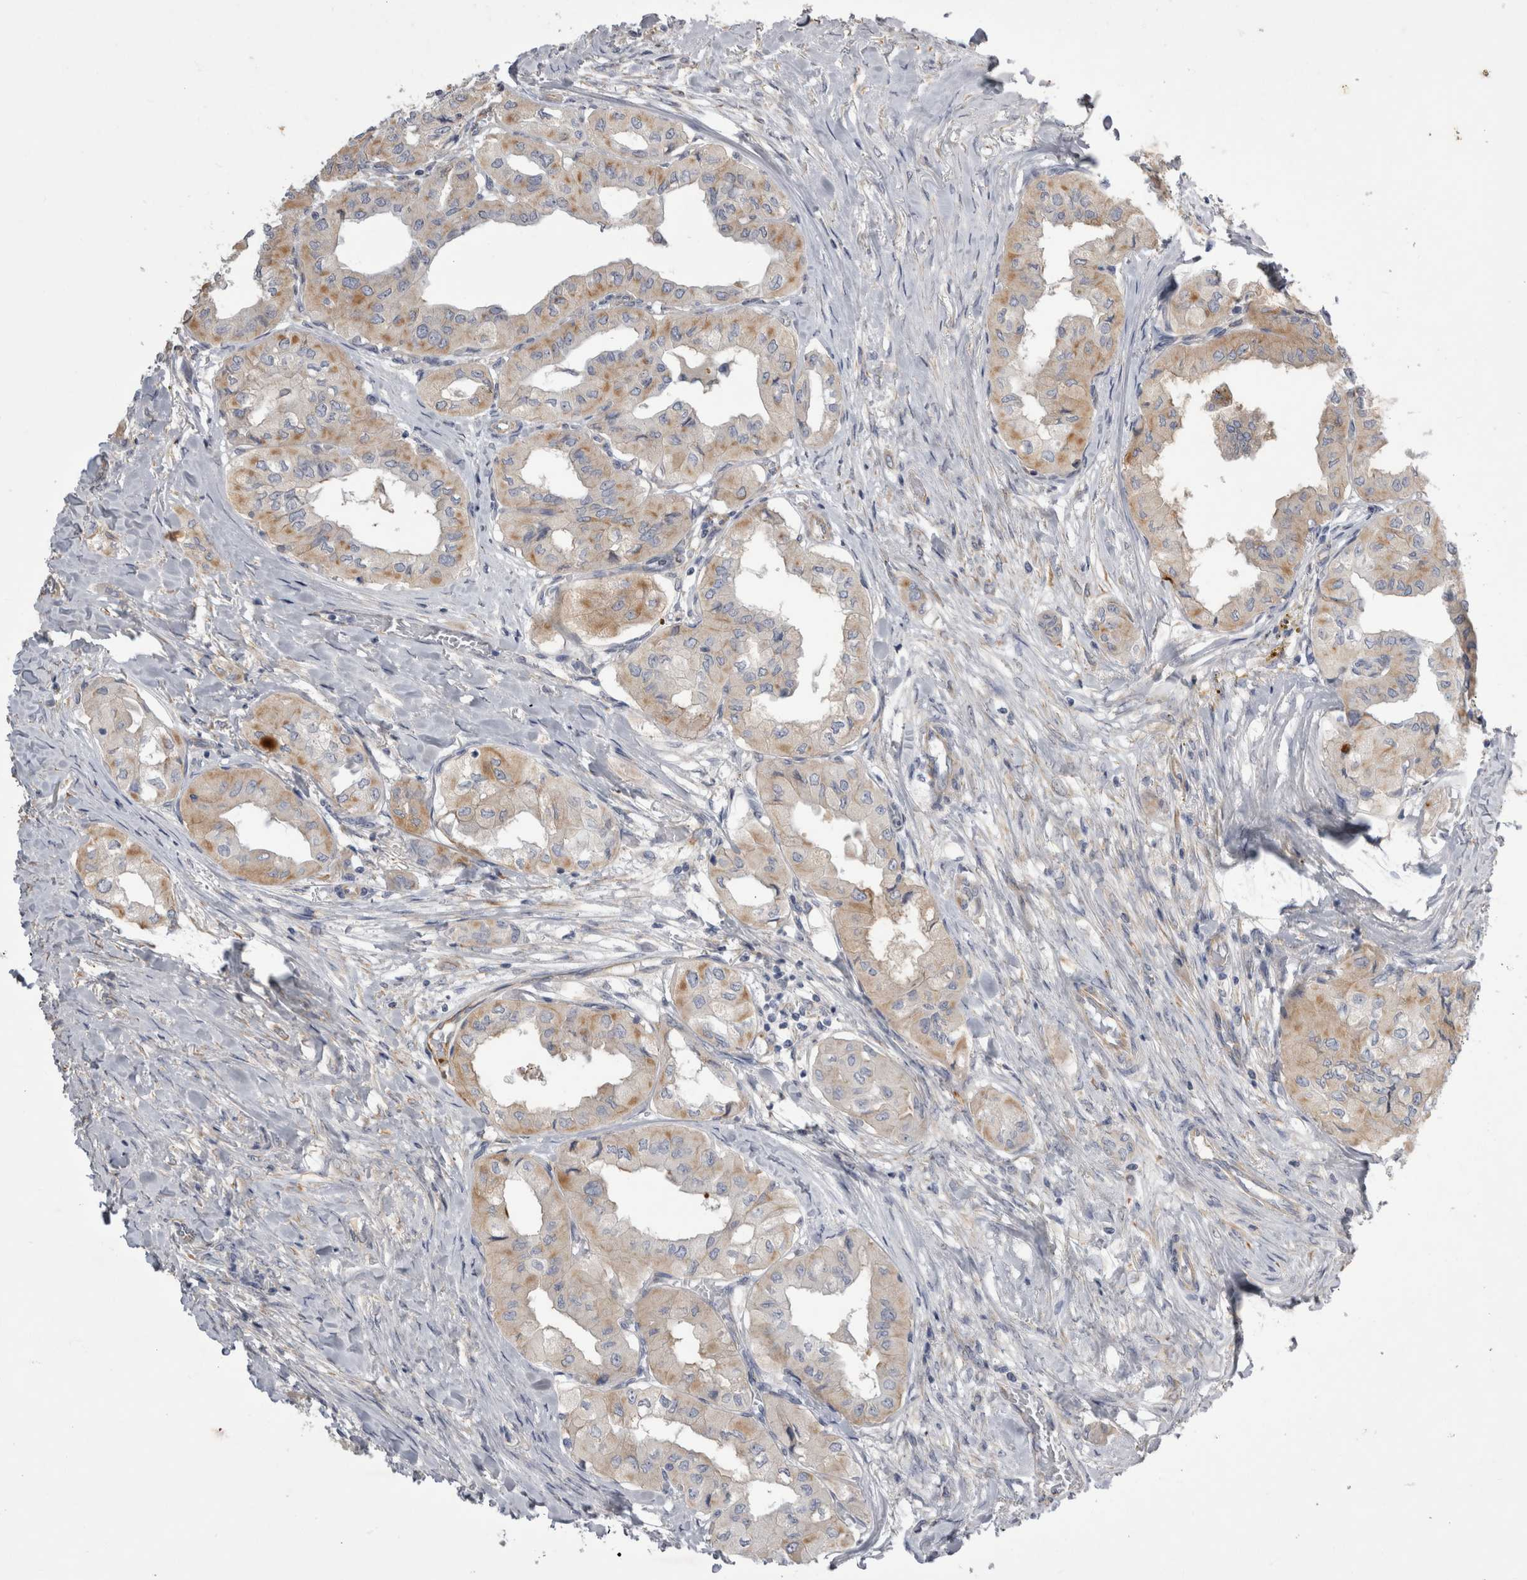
{"staining": {"intensity": "weak", "quantity": ">75%", "location": "cytoplasmic/membranous"}, "tissue": "thyroid cancer", "cell_type": "Tumor cells", "image_type": "cancer", "snomed": [{"axis": "morphology", "description": "Papillary adenocarcinoma, NOS"}, {"axis": "topography", "description": "Thyroid gland"}], "caption": "An image of human papillary adenocarcinoma (thyroid) stained for a protein shows weak cytoplasmic/membranous brown staining in tumor cells.", "gene": "STRADB", "patient": {"sex": "female", "age": 59}}